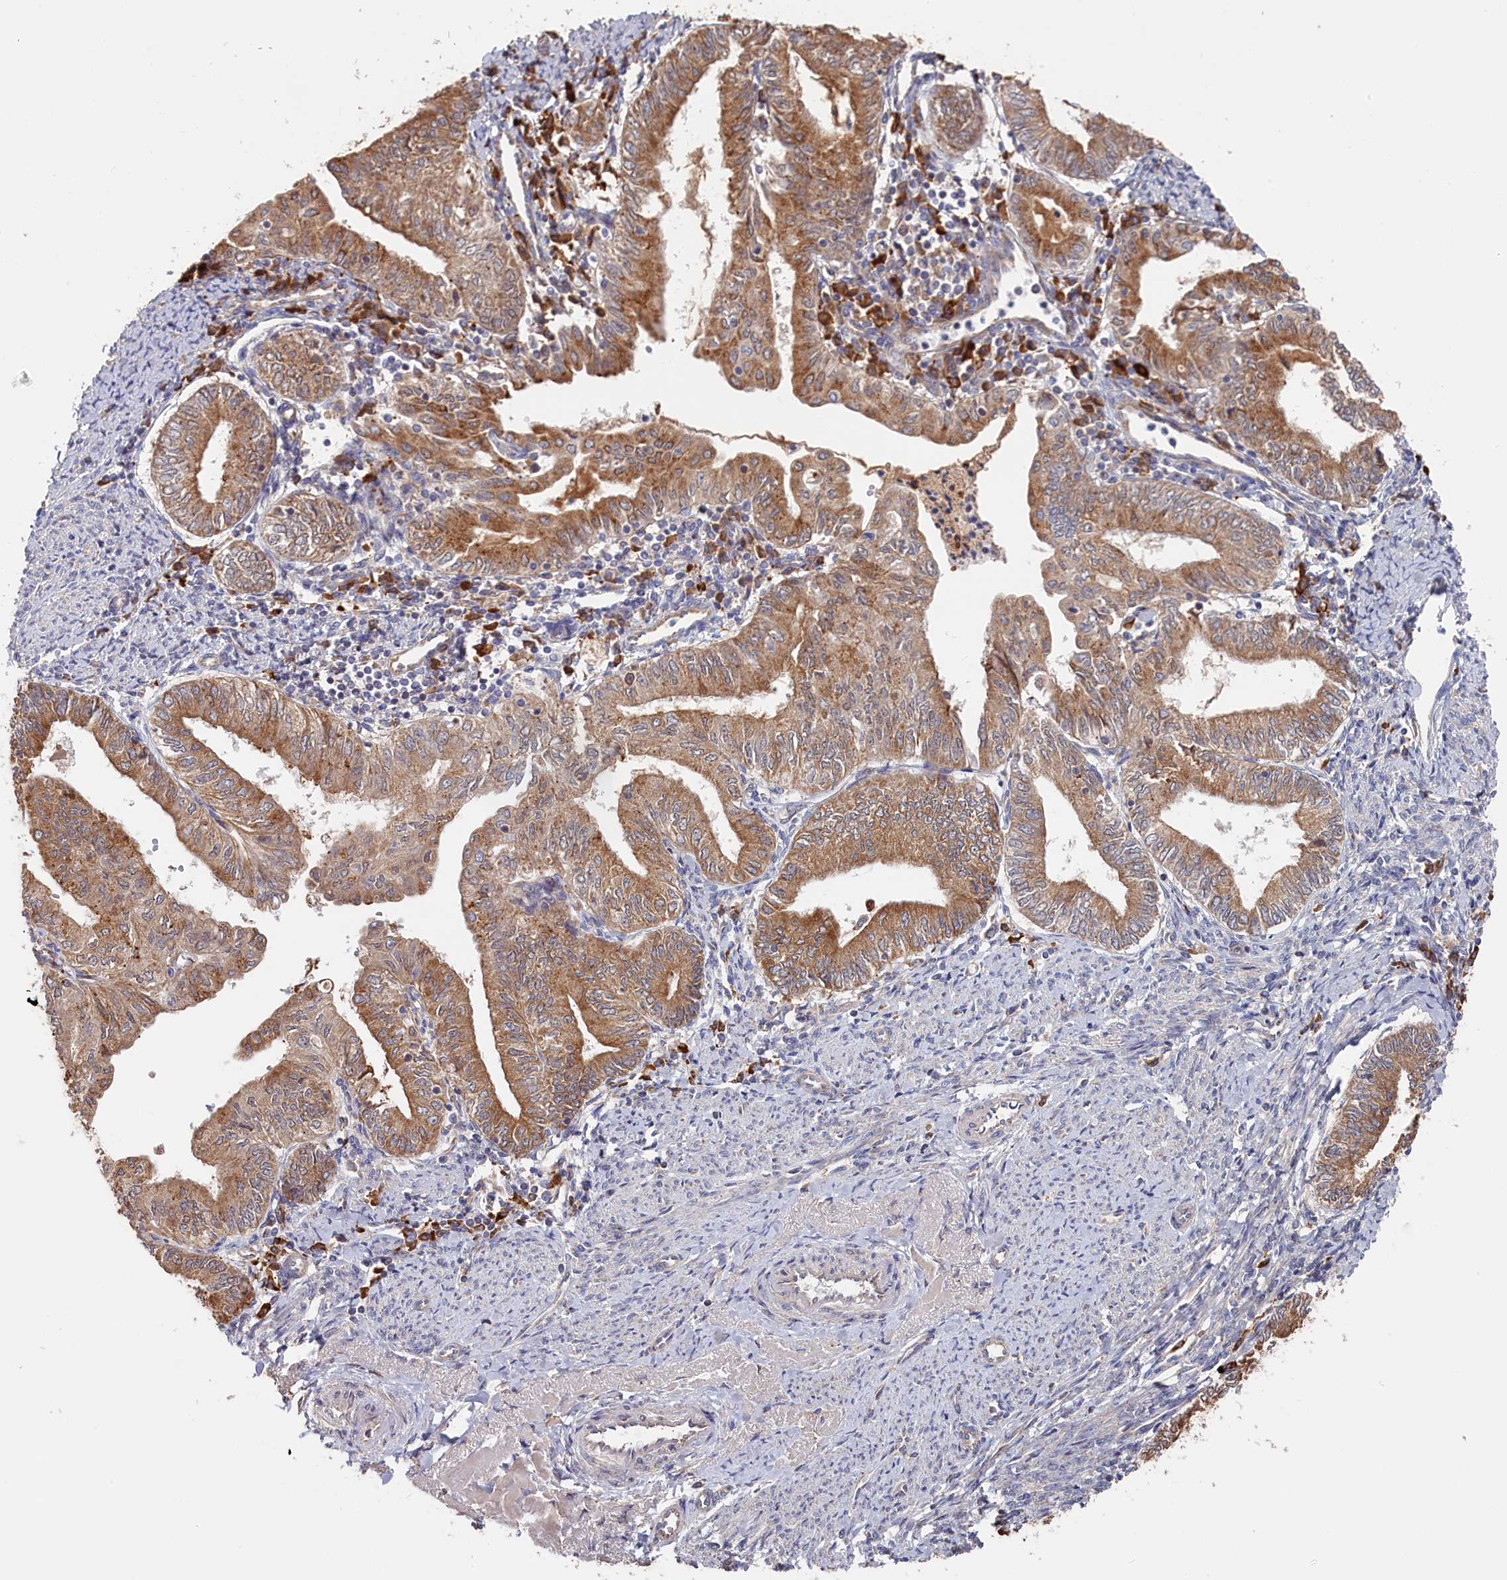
{"staining": {"intensity": "moderate", "quantity": ">75%", "location": "cytoplasmic/membranous"}, "tissue": "endometrial cancer", "cell_type": "Tumor cells", "image_type": "cancer", "snomed": [{"axis": "morphology", "description": "Adenocarcinoma, NOS"}, {"axis": "topography", "description": "Endometrium"}], "caption": "IHC (DAB) staining of human adenocarcinoma (endometrial) demonstrates moderate cytoplasmic/membranous protein positivity in about >75% of tumor cells.", "gene": "CEP44", "patient": {"sex": "female", "age": 66}}